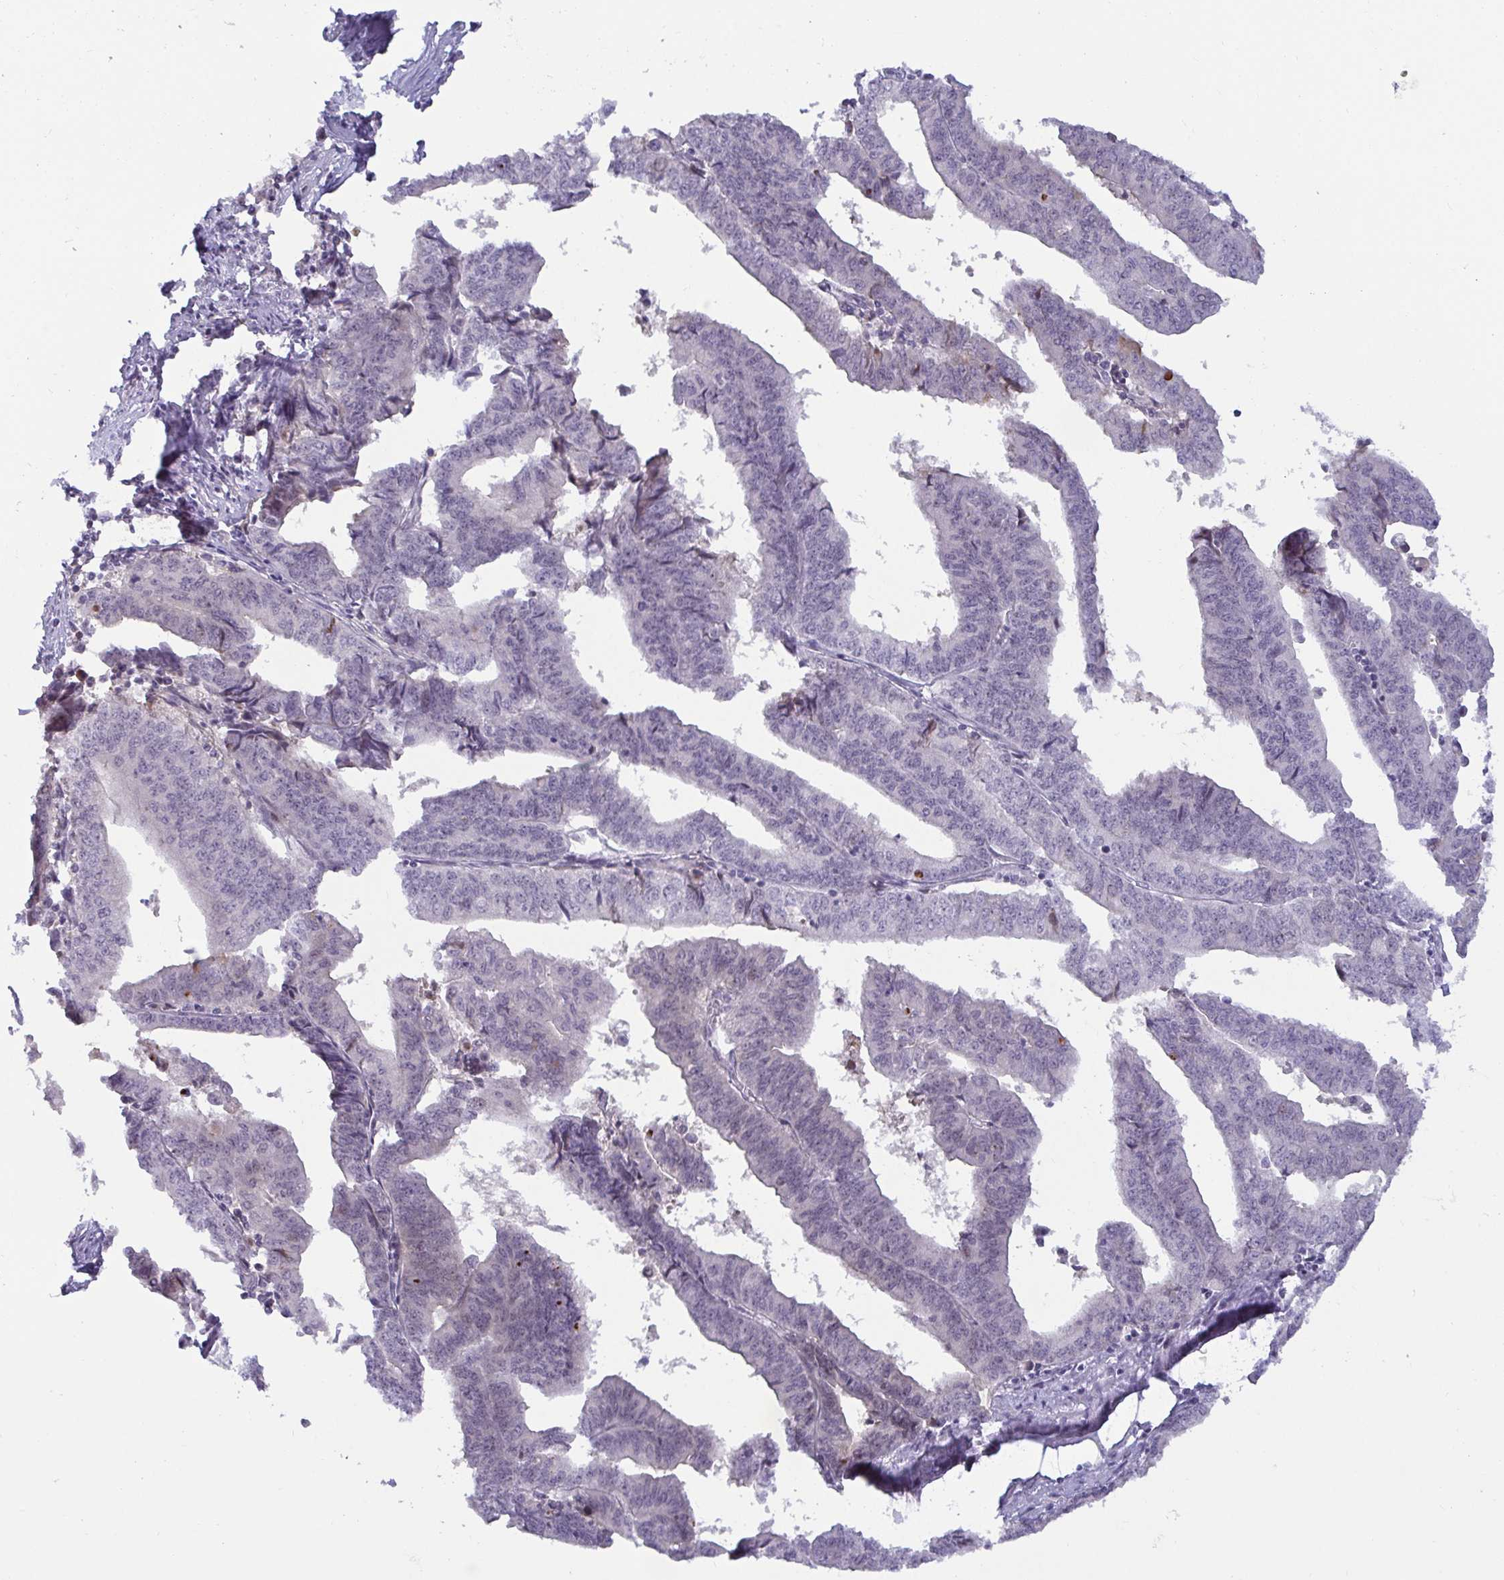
{"staining": {"intensity": "negative", "quantity": "none", "location": "none"}, "tissue": "endometrial cancer", "cell_type": "Tumor cells", "image_type": "cancer", "snomed": [{"axis": "morphology", "description": "Adenocarcinoma, NOS"}, {"axis": "topography", "description": "Endometrium"}], "caption": "Photomicrograph shows no significant protein positivity in tumor cells of endometrial adenocarcinoma.", "gene": "GSTM1", "patient": {"sex": "female", "age": 65}}